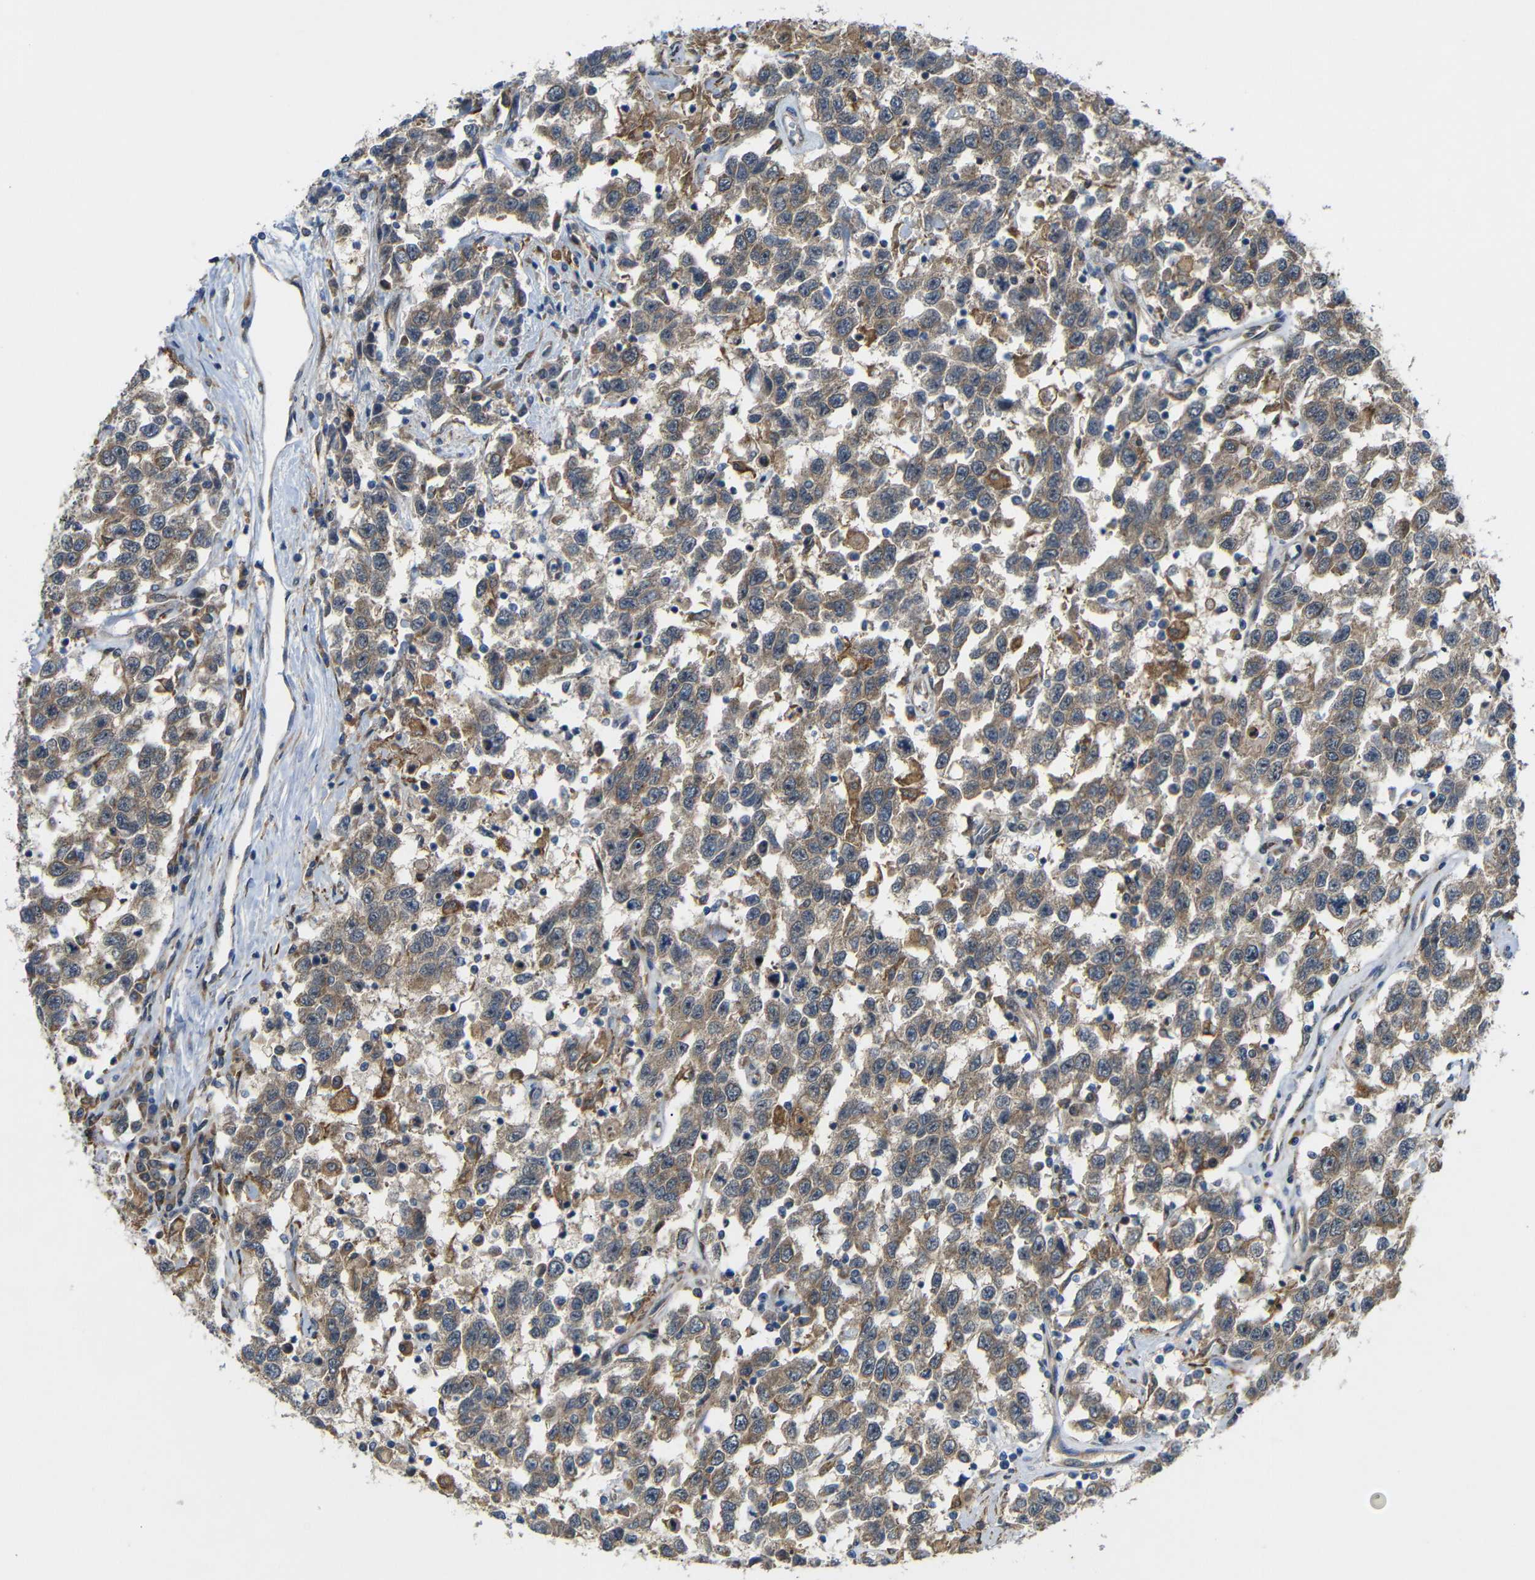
{"staining": {"intensity": "moderate", "quantity": ">75%", "location": "cytoplasmic/membranous"}, "tissue": "testis cancer", "cell_type": "Tumor cells", "image_type": "cancer", "snomed": [{"axis": "morphology", "description": "Seminoma, NOS"}, {"axis": "topography", "description": "Testis"}], "caption": "Seminoma (testis) stained with immunohistochemistry (IHC) exhibits moderate cytoplasmic/membranous expression in approximately >75% of tumor cells.", "gene": "P3H2", "patient": {"sex": "male", "age": 41}}